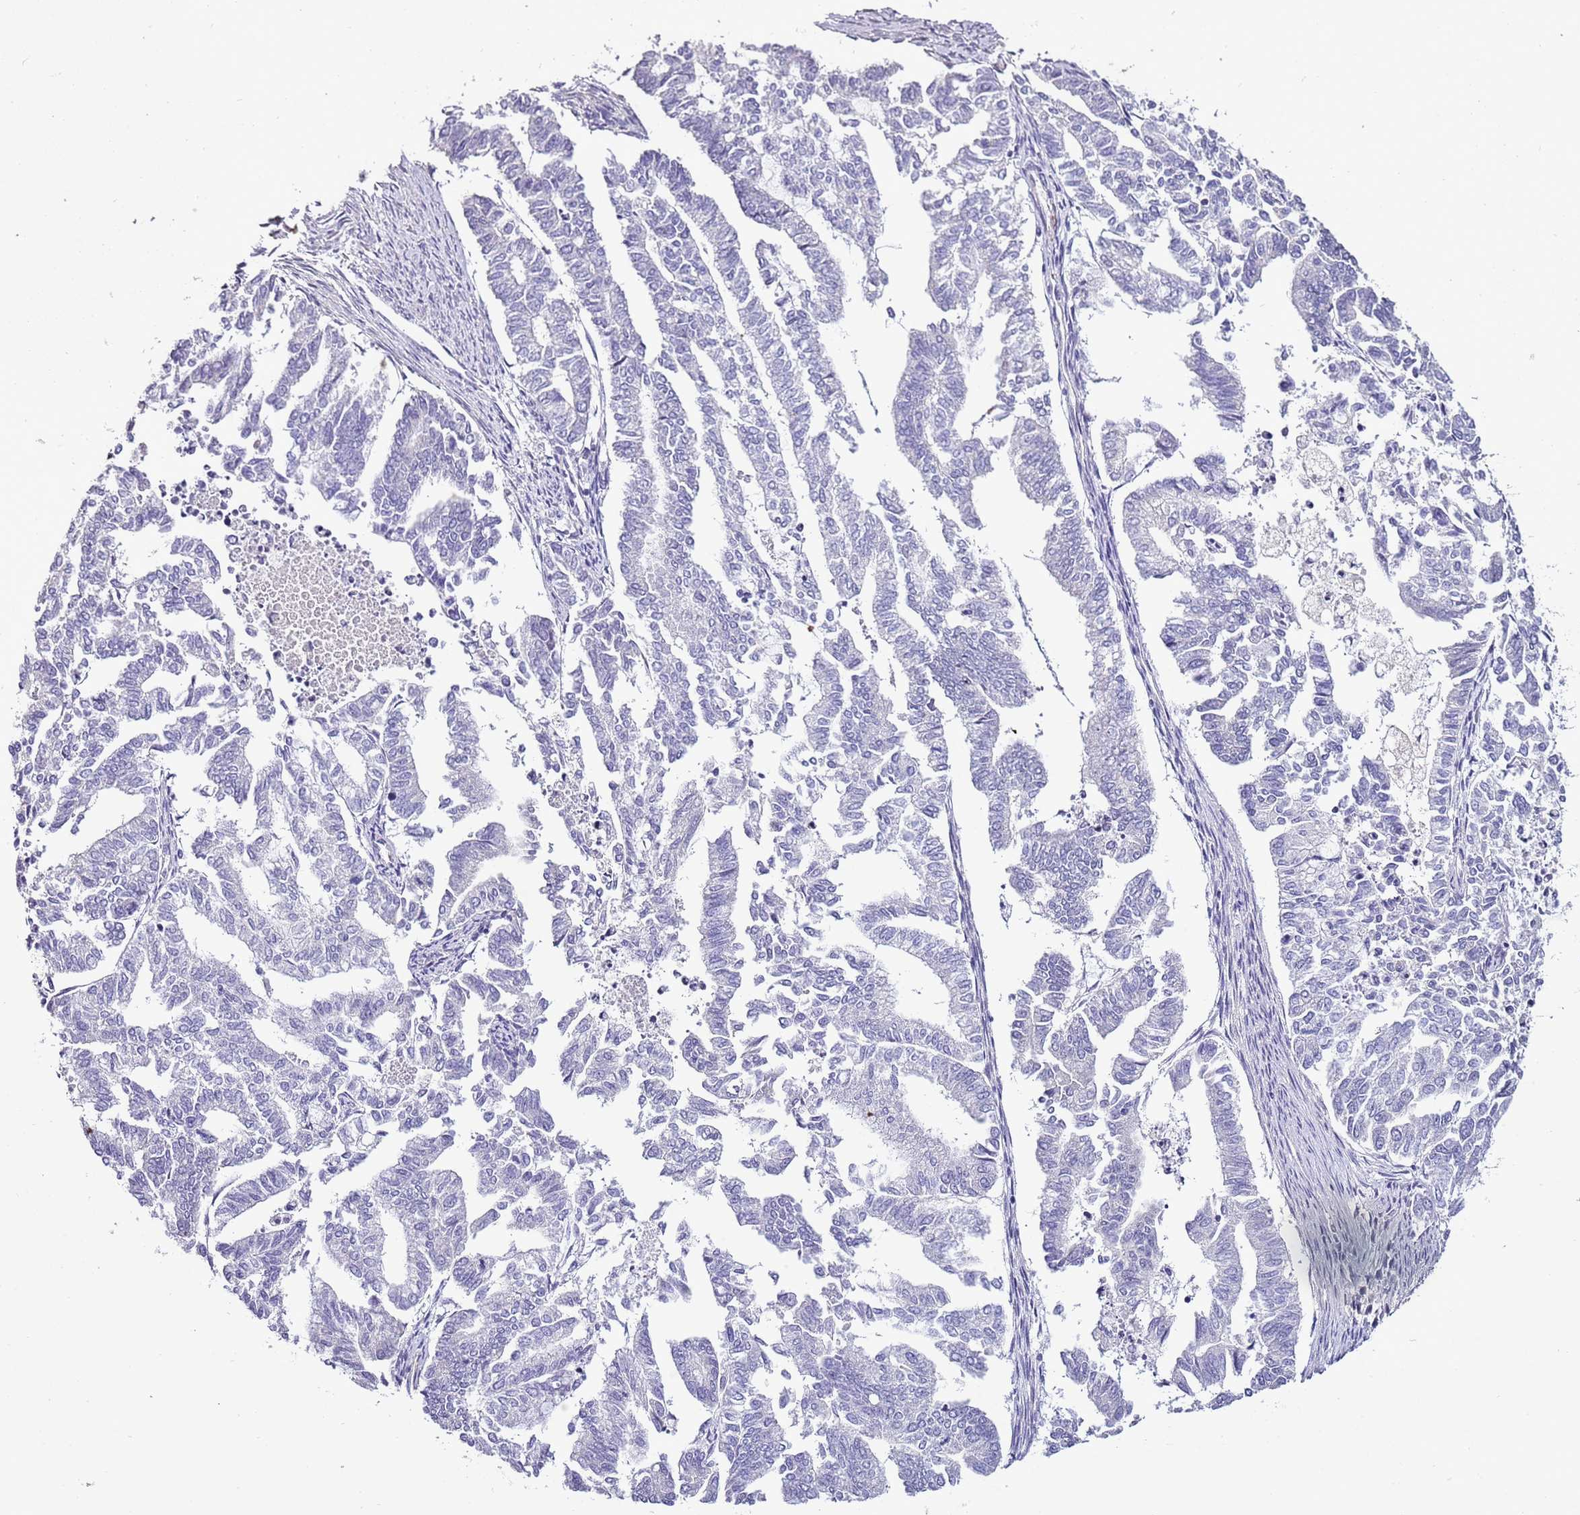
{"staining": {"intensity": "negative", "quantity": "none", "location": "none"}, "tissue": "endometrial cancer", "cell_type": "Tumor cells", "image_type": "cancer", "snomed": [{"axis": "morphology", "description": "Adenocarcinoma, NOS"}, {"axis": "topography", "description": "Endometrium"}], "caption": "Immunohistochemistry (IHC) histopathology image of human endometrial adenocarcinoma stained for a protein (brown), which shows no staining in tumor cells. (DAB immunohistochemistry, high magnification).", "gene": "ZNF786", "patient": {"sex": "female", "age": 79}}